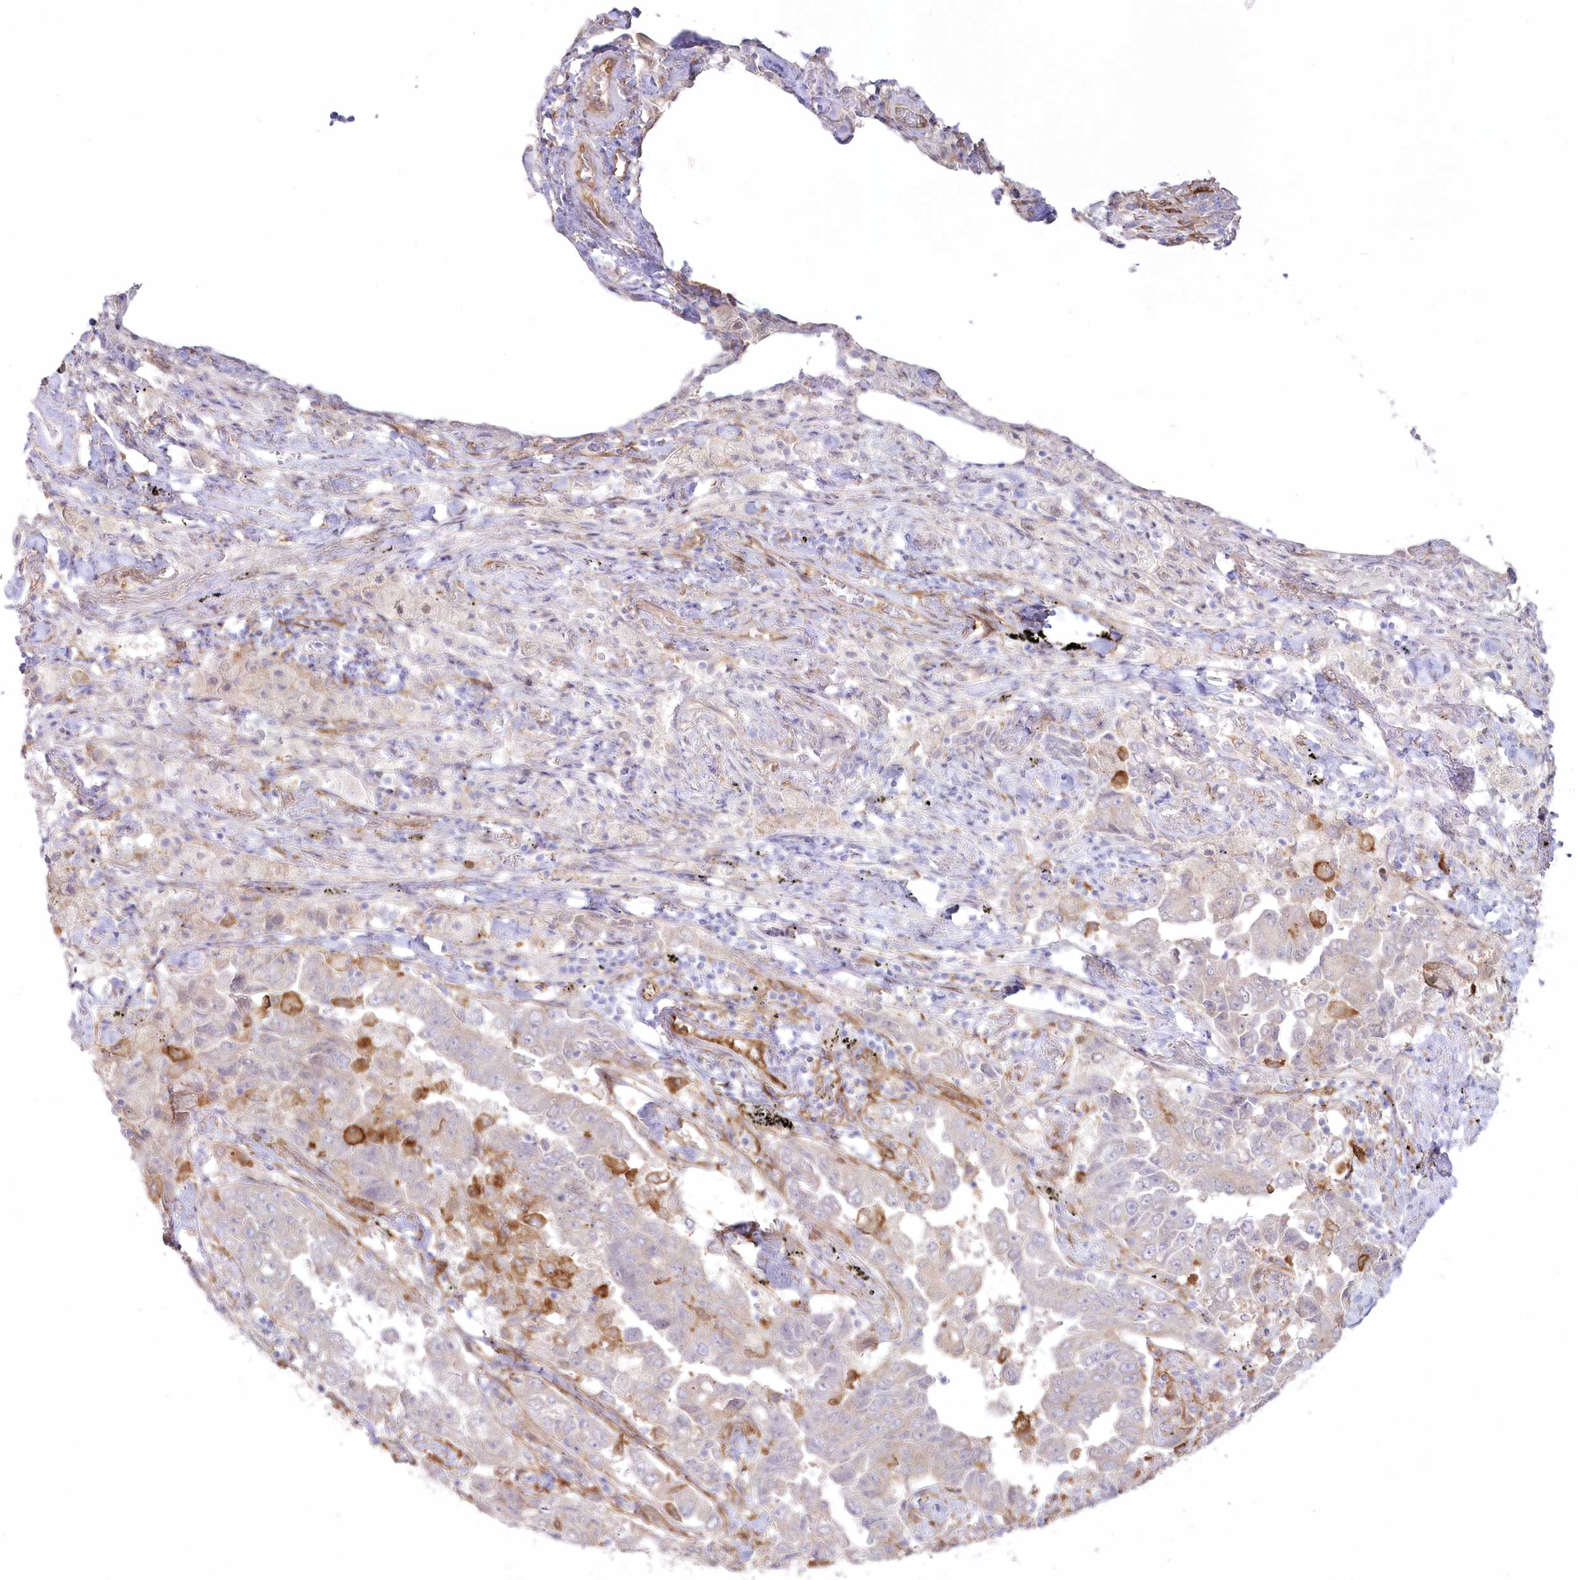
{"staining": {"intensity": "moderate", "quantity": "<25%", "location": "cytoplasmic/membranous"}, "tissue": "lung cancer", "cell_type": "Tumor cells", "image_type": "cancer", "snomed": [{"axis": "morphology", "description": "Adenocarcinoma, NOS"}, {"axis": "topography", "description": "Lung"}], "caption": "A brown stain highlights moderate cytoplasmic/membranous expression of a protein in human lung adenocarcinoma tumor cells.", "gene": "SH3PXD2B", "patient": {"sex": "female", "age": 51}}